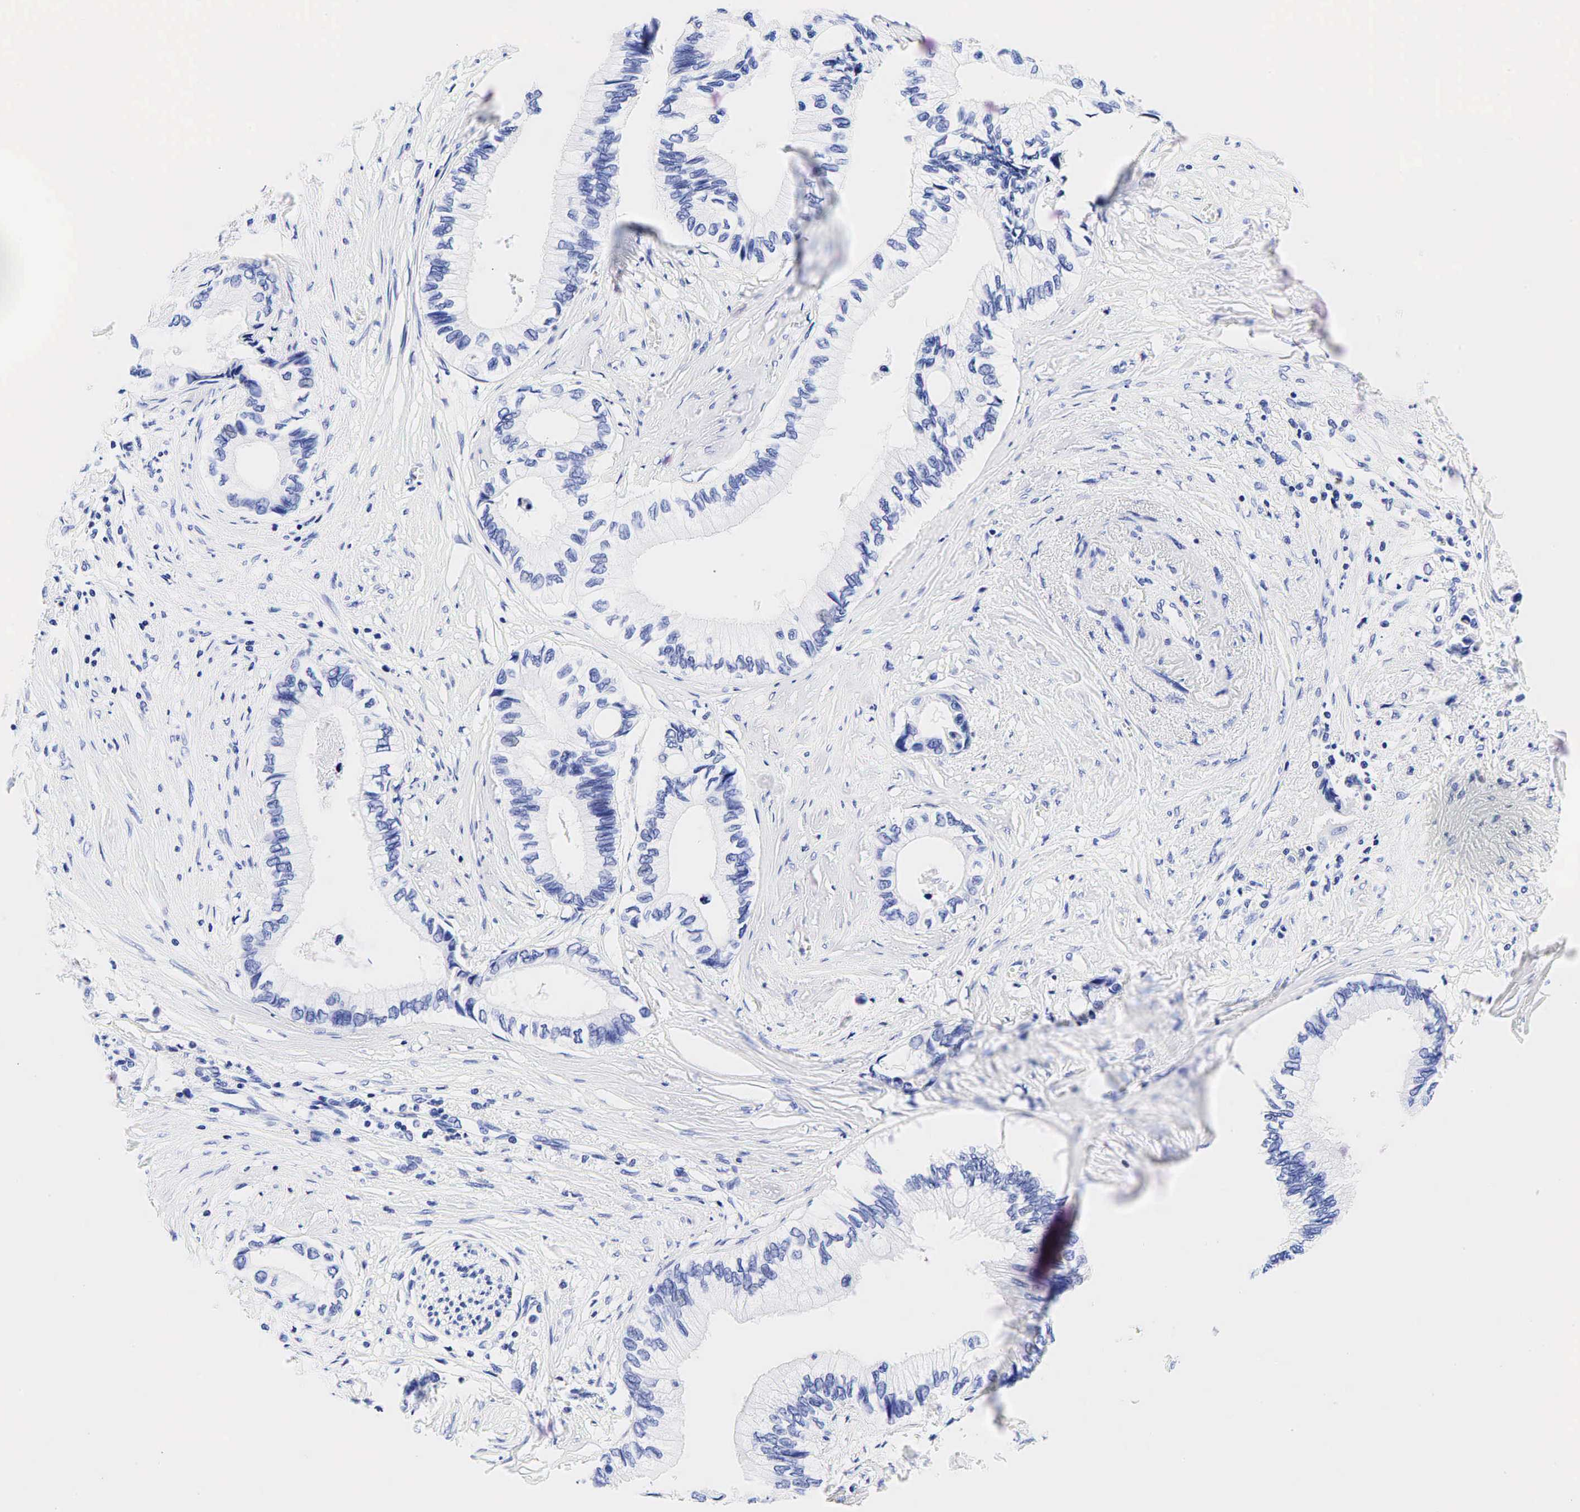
{"staining": {"intensity": "negative", "quantity": "none", "location": "none"}, "tissue": "pancreatic cancer", "cell_type": "Tumor cells", "image_type": "cancer", "snomed": [{"axis": "morphology", "description": "Adenocarcinoma, NOS"}, {"axis": "topography", "description": "Pancreas"}], "caption": "DAB immunohistochemical staining of human pancreatic cancer (adenocarcinoma) demonstrates no significant staining in tumor cells.", "gene": "ESR1", "patient": {"sex": "female", "age": 66}}